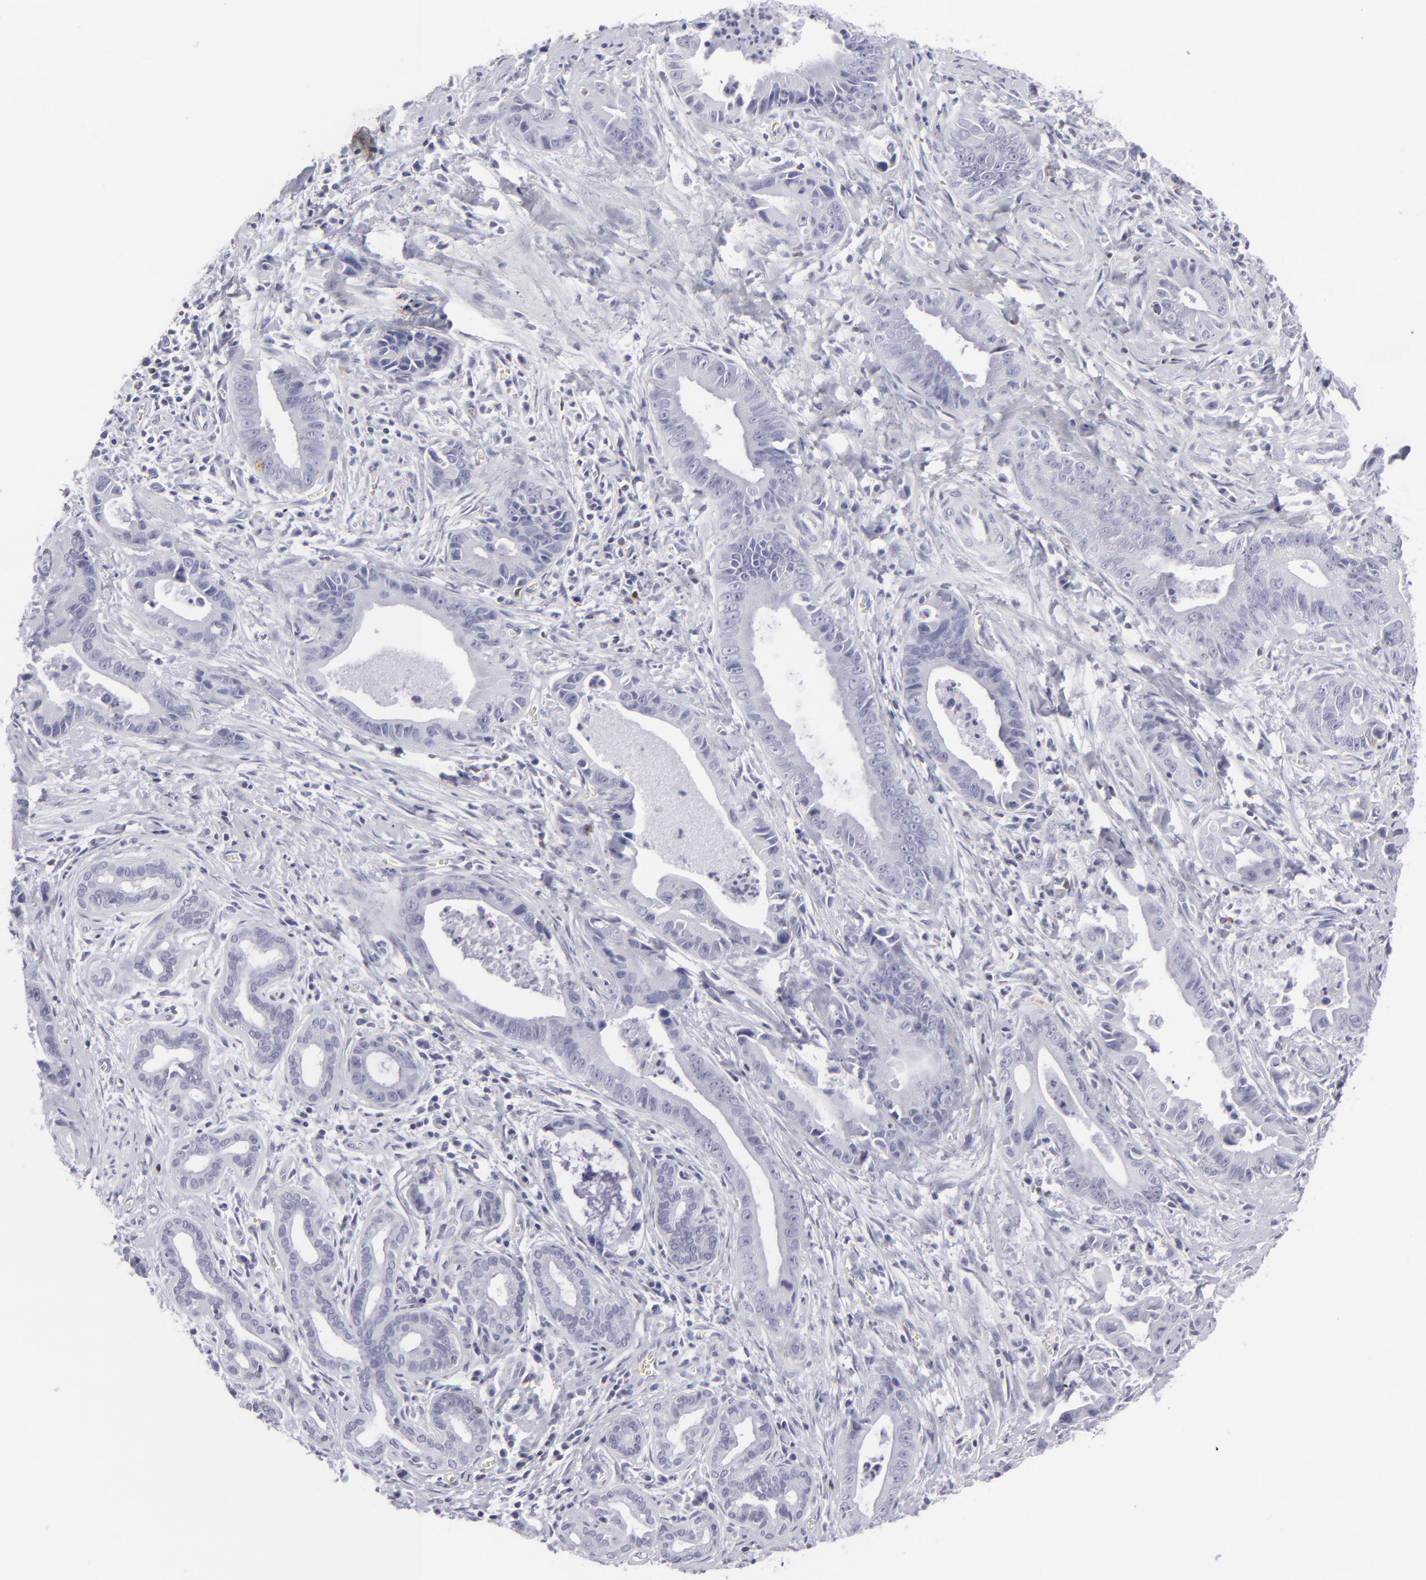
{"staining": {"intensity": "negative", "quantity": "none", "location": "none"}, "tissue": "liver cancer", "cell_type": "Tumor cells", "image_type": "cancer", "snomed": [{"axis": "morphology", "description": "Cholangiocarcinoma"}, {"axis": "topography", "description": "Liver"}], "caption": "Protein analysis of cholangiocarcinoma (liver) reveals no significant staining in tumor cells.", "gene": "CD7", "patient": {"sex": "female", "age": 55}}